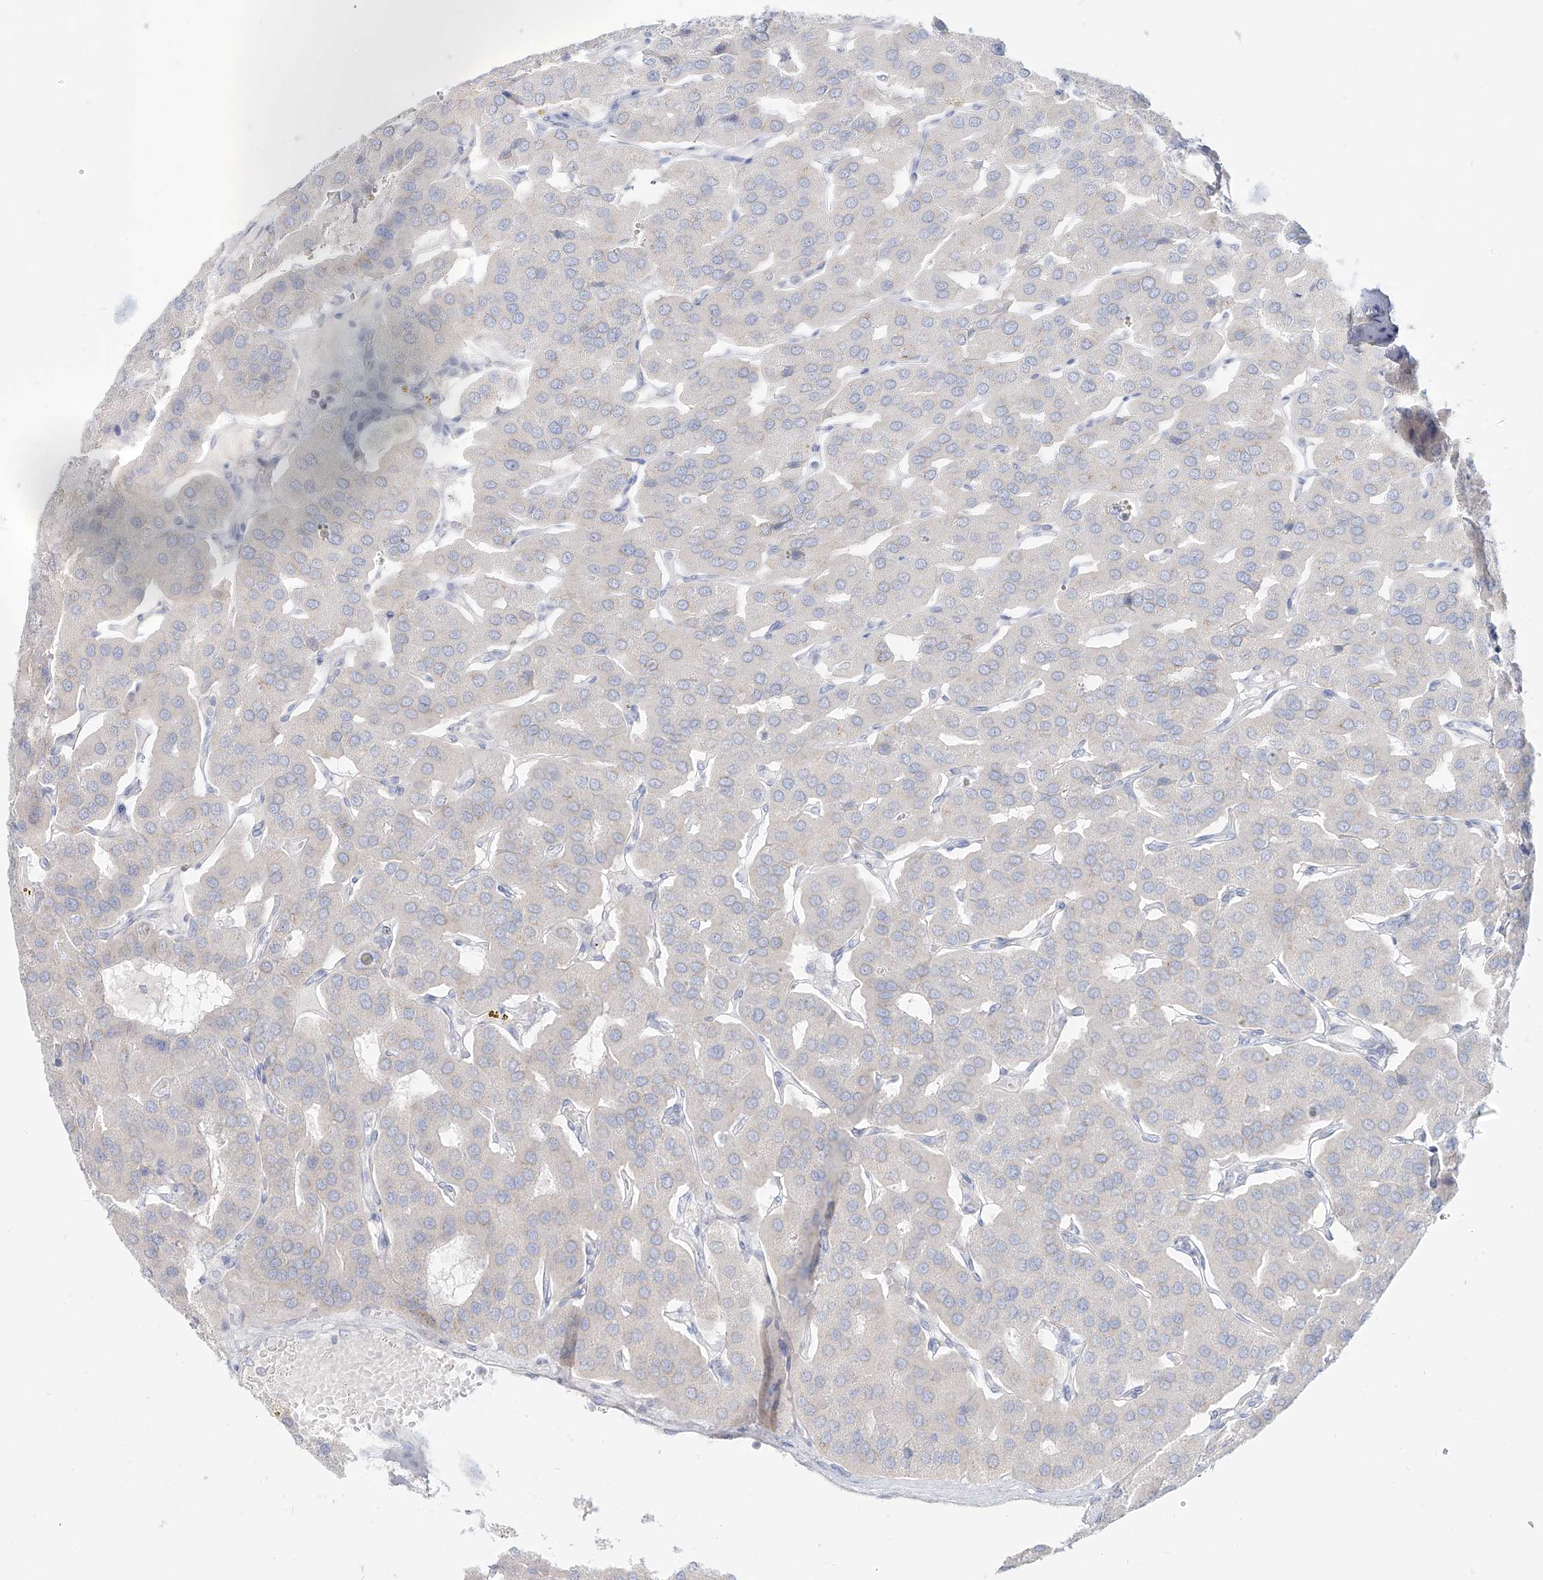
{"staining": {"intensity": "moderate", "quantity": "25%-75%", "location": "cytoplasmic/membranous"}, "tissue": "parathyroid gland", "cell_type": "Glandular cells", "image_type": "normal", "snomed": [{"axis": "morphology", "description": "Normal tissue, NOS"}, {"axis": "morphology", "description": "Adenoma, NOS"}, {"axis": "topography", "description": "Parathyroid gland"}], "caption": "IHC histopathology image of normal parathyroid gland: parathyroid gland stained using immunohistochemistry displays medium levels of moderate protein expression localized specifically in the cytoplasmic/membranous of glandular cells, appearing as a cytoplasmic/membranous brown color.", "gene": "BSDC1", "patient": {"sex": "female", "age": 86}}